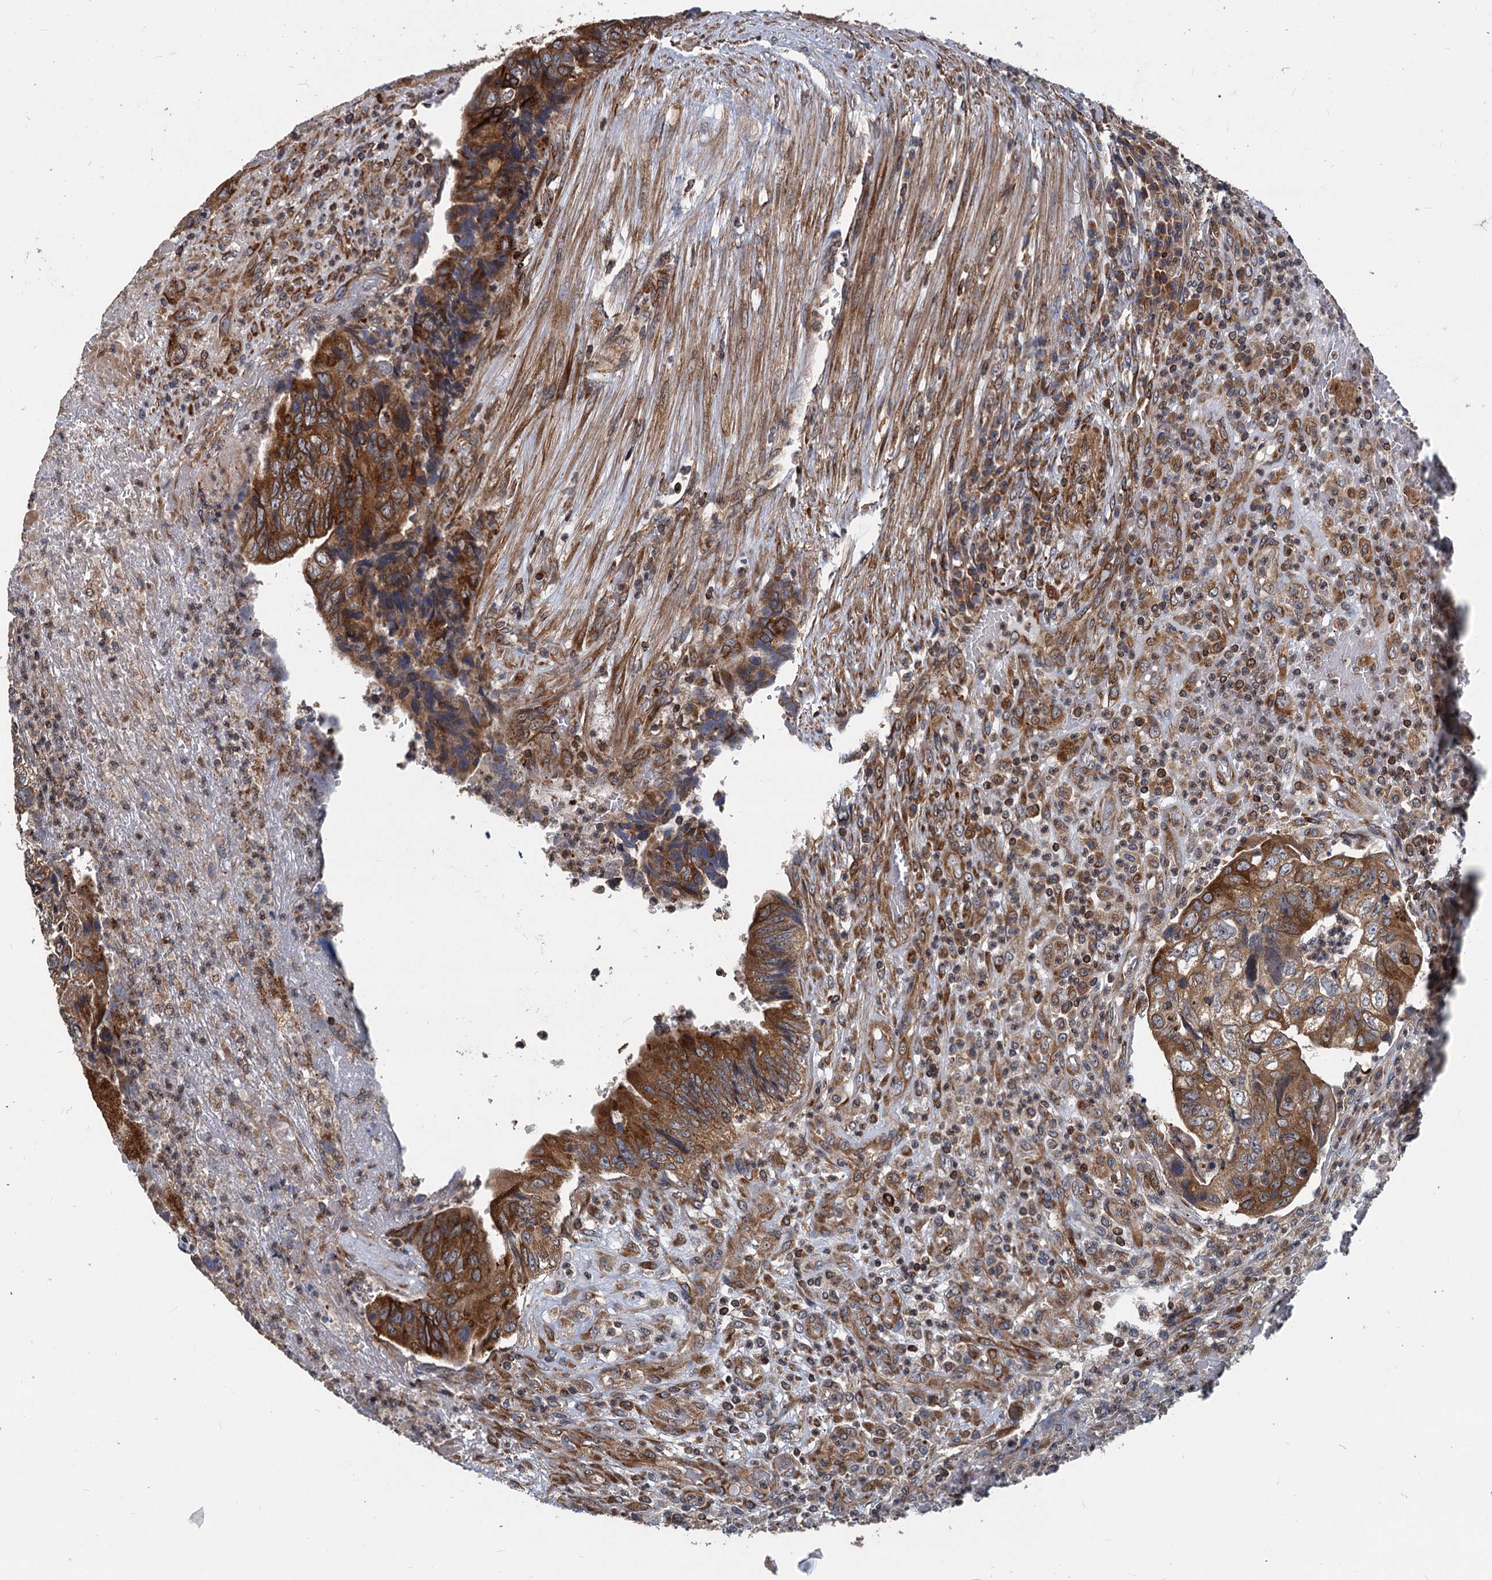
{"staining": {"intensity": "strong", "quantity": ">75%", "location": "cytoplasmic/membranous"}, "tissue": "colorectal cancer", "cell_type": "Tumor cells", "image_type": "cancer", "snomed": [{"axis": "morphology", "description": "Adenocarcinoma, NOS"}, {"axis": "topography", "description": "Colon"}], "caption": "Protein positivity by immunohistochemistry (IHC) shows strong cytoplasmic/membranous positivity in about >75% of tumor cells in colorectal cancer. (Stains: DAB (3,3'-diaminobenzidine) in brown, nuclei in blue, Microscopy: brightfield microscopy at high magnification).", "gene": "STIM1", "patient": {"sex": "female", "age": 67}}